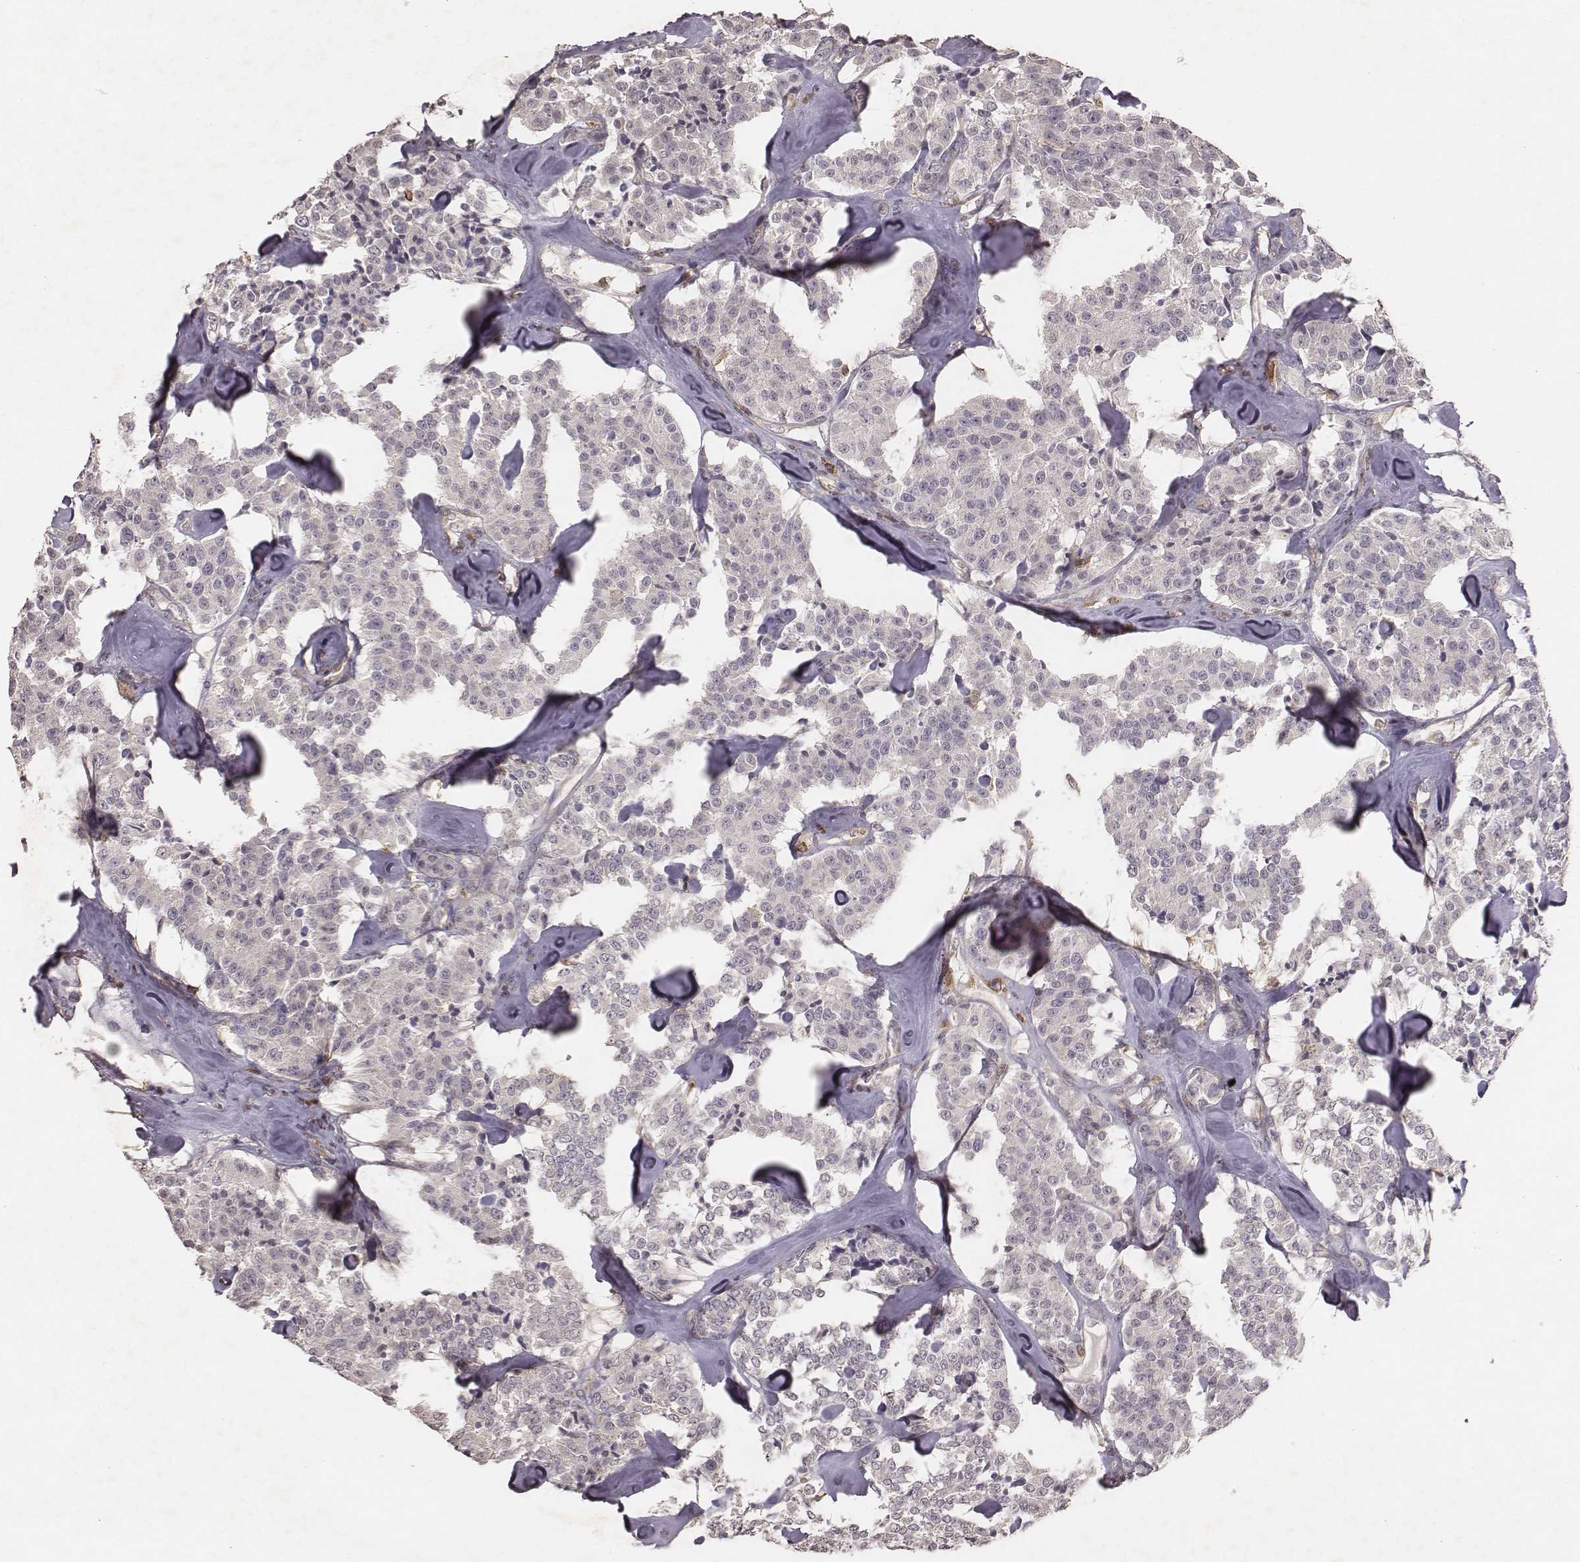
{"staining": {"intensity": "negative", "quantity": "none", "location": "none"}, "tissue": "carcinoid", "cell_type": "Tumor cells", "image_type": "cancer", "snomed": [{"axis": "morphology", "description": "Carcinoid, malignant, NOS"}, {"axis": "topography", "description": "Pancreas"}], "caption": "An image of carcinoid stained for a protein demonstrates no brown staining in tumor cells.", "gene": "PILRA", "patient": {"sex": "male", "age": 41}}